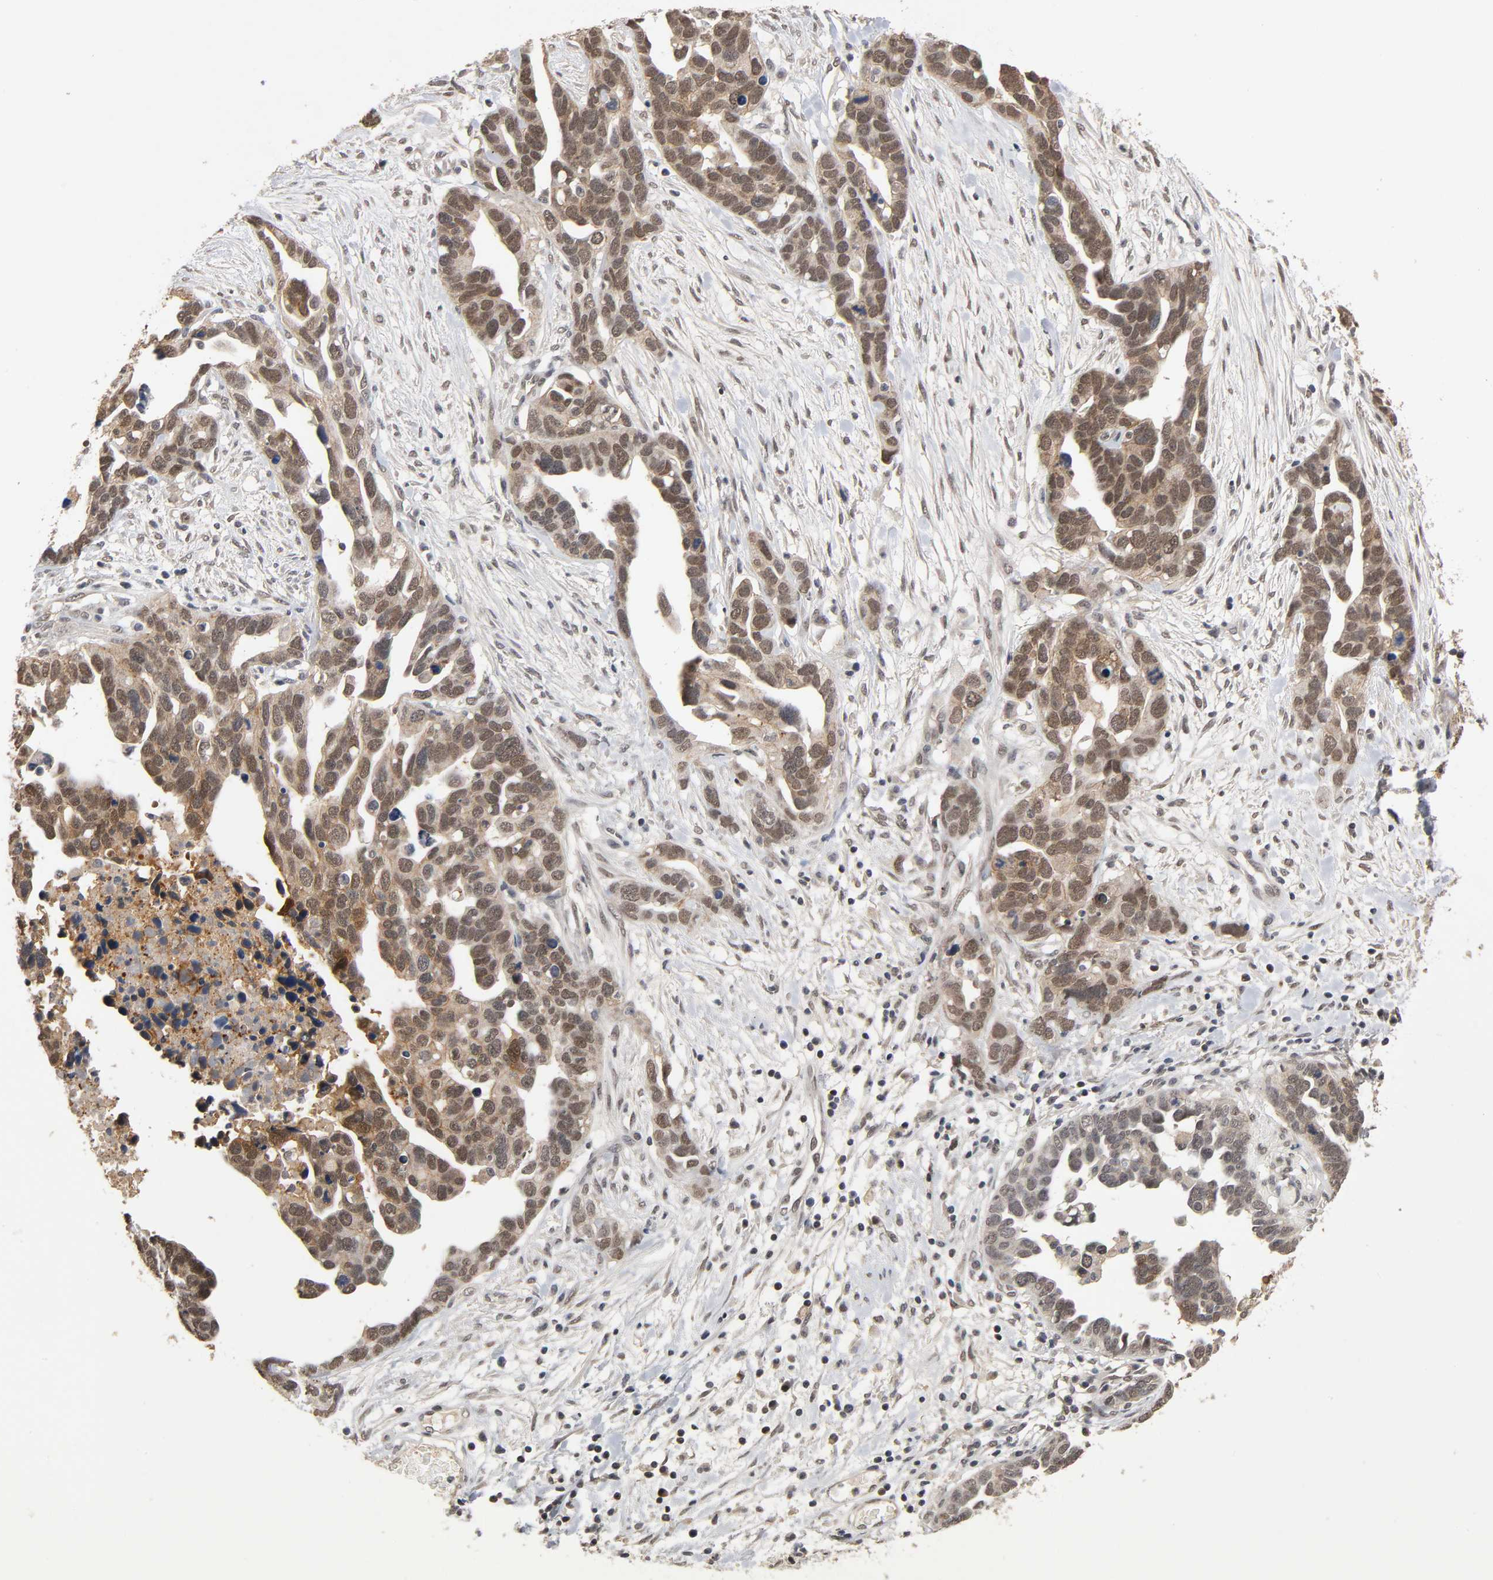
{"staining": {"intensity": "moderate", "quantity": ">75%", "location": "cytoplasmic/membranous,nuclear"}, "tissue": "ovarian cancer", "cell_type": "Tumor cells", "image_type": "cancer", "snomed": [{"axis": "morphology", "description": "Cystadenocarcinoma, serous, NOS"}, {"axis": "topography", "description": "Ovary"}], "caption": "This is a histology image of immunohistochemistry (IHC) staining of ovarian cancer (serous cystadenocarcinoma), which shows moderate expression in the cytoplasmic/membranous and nuclear of tumor cells.", "gene": "HTR1E", "patient": {"sex": "female", "age": 54}}